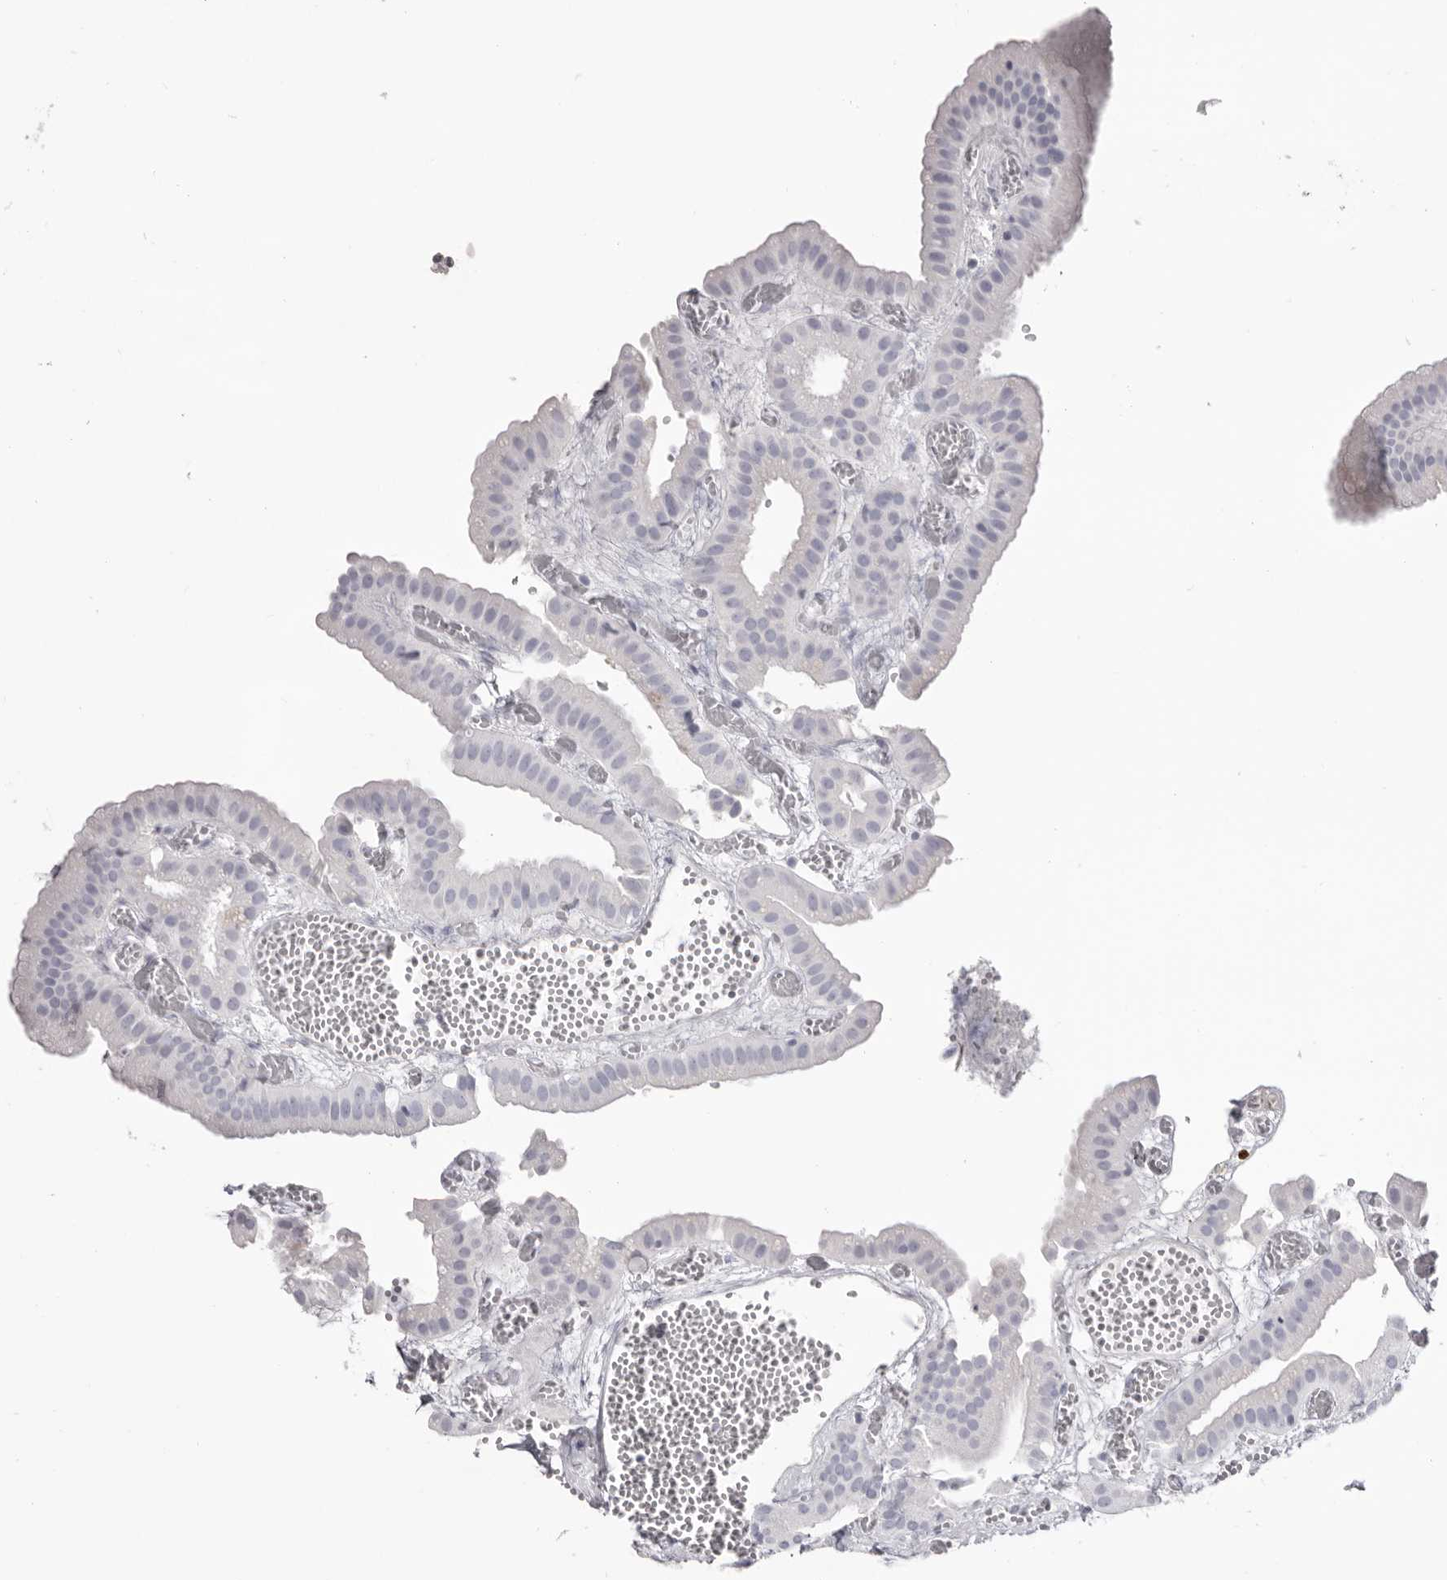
{"staining": {"intensity": "negative", "quantity": "none", "location": "none"}, "tissue": "gallbladder", "cell_type": "Glandular cells", "image_type": "normal", "snomed": [{"axis": "morphology", "description": "Normal tissue, NOS"}, {"axis": "topography", "description": "Gallbladder"}], "caption": "Gallbladder was stained to show a protein in brown. There is no significant positivity in glandular cells. (Stains: DAB IHC with hematoxylin counter stain, Microscopy: brightfield microscopy at high magnification).", "gene": "LPO", "patient": {"sex": "female", "age": 64}}